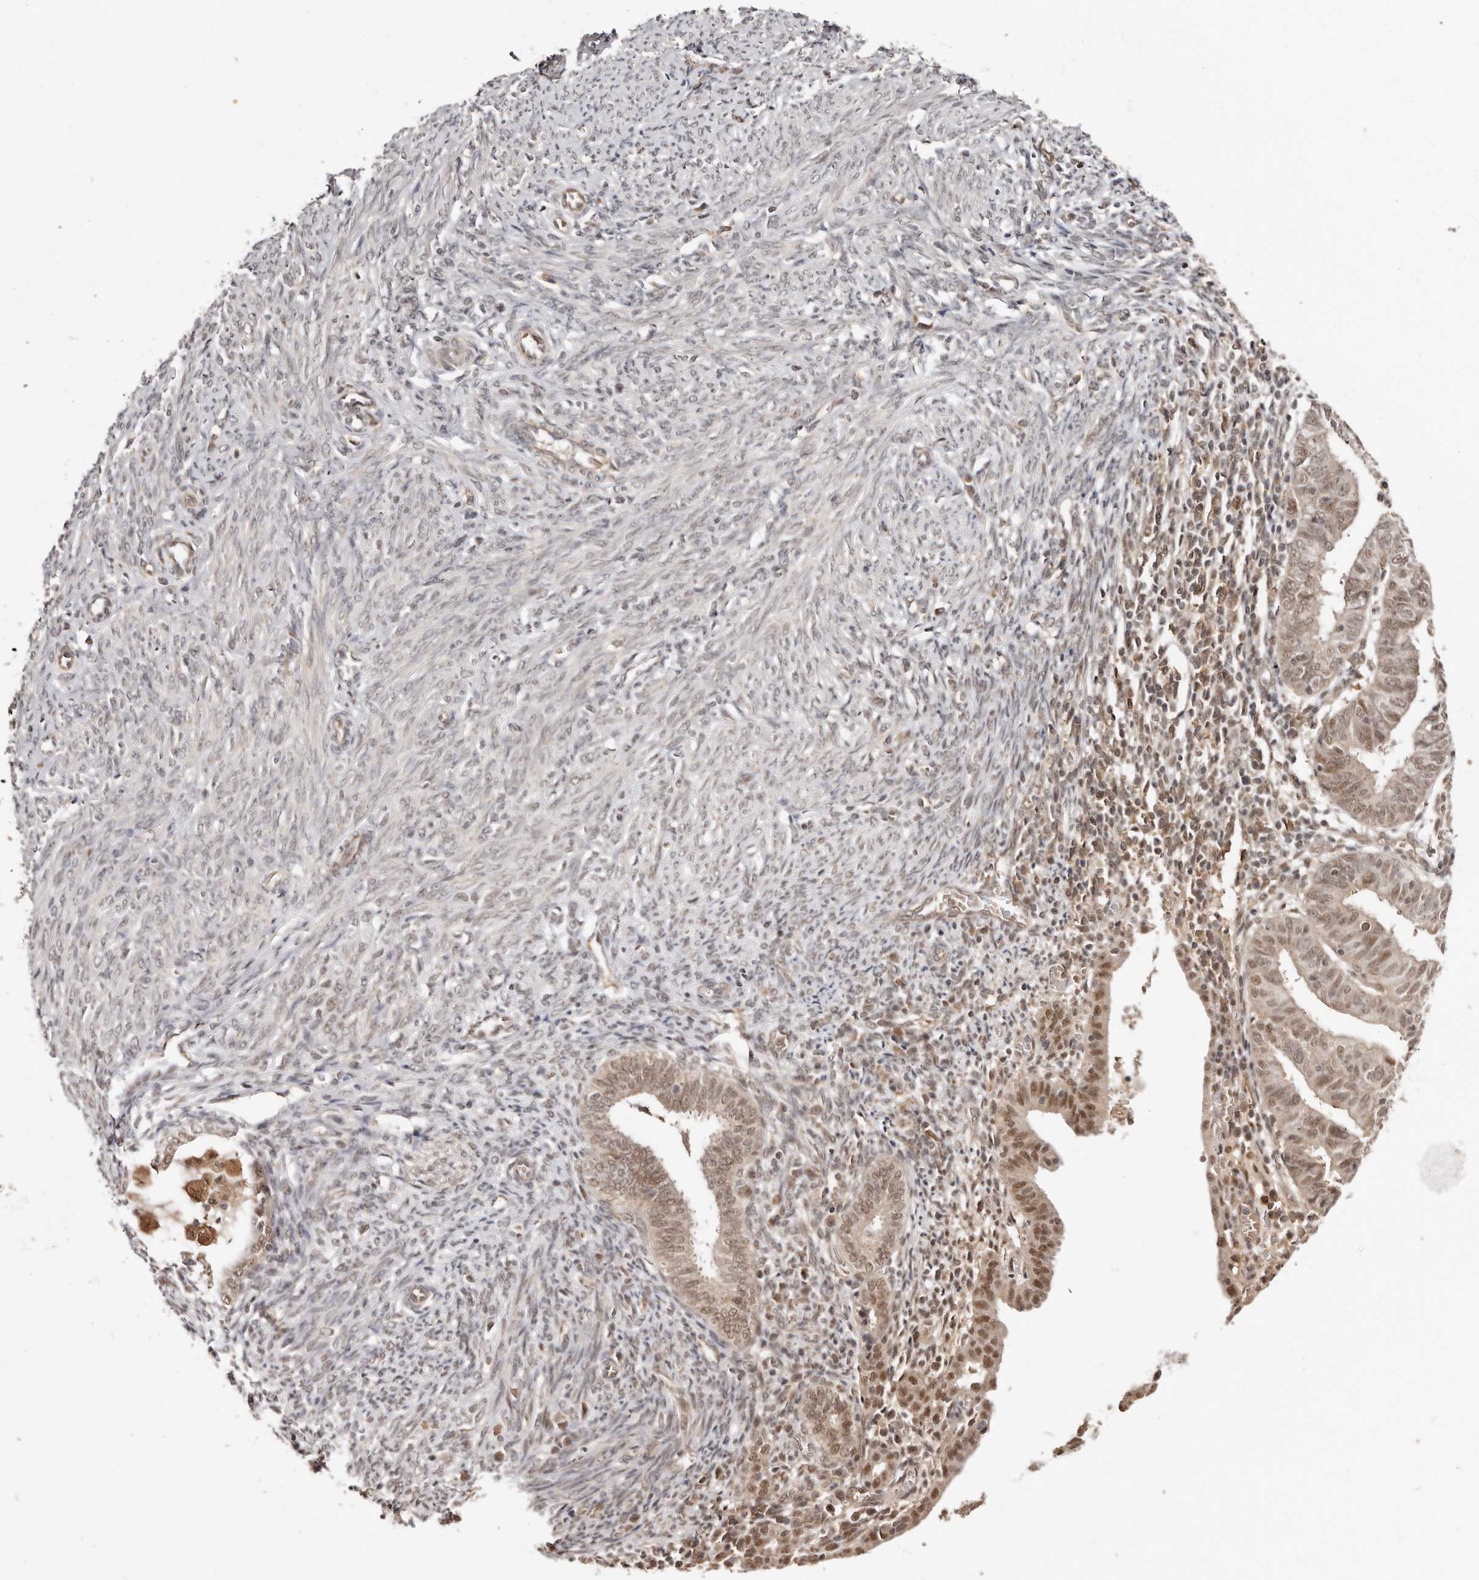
{"staining": {"intensity": "moderate", "quantity": ">75%", "location": "nuclear"}, "tissue": "endometrial cancer", "cell_type": "Tumor cells", "image_type": "cancer", "snomed": [{"axis": "morphology", "description": "Adenocarcinoma, NOS"}, {"axis": "topography", "description": "Uterus"}], "caption": "Adenocarcinoma (endometrial) stained for a protein (brown) reveals moderate nuclear positive expression in about >75% of tumor cells.", "gene": "MED8", "patient": {"sex": "female", "age": 77}}